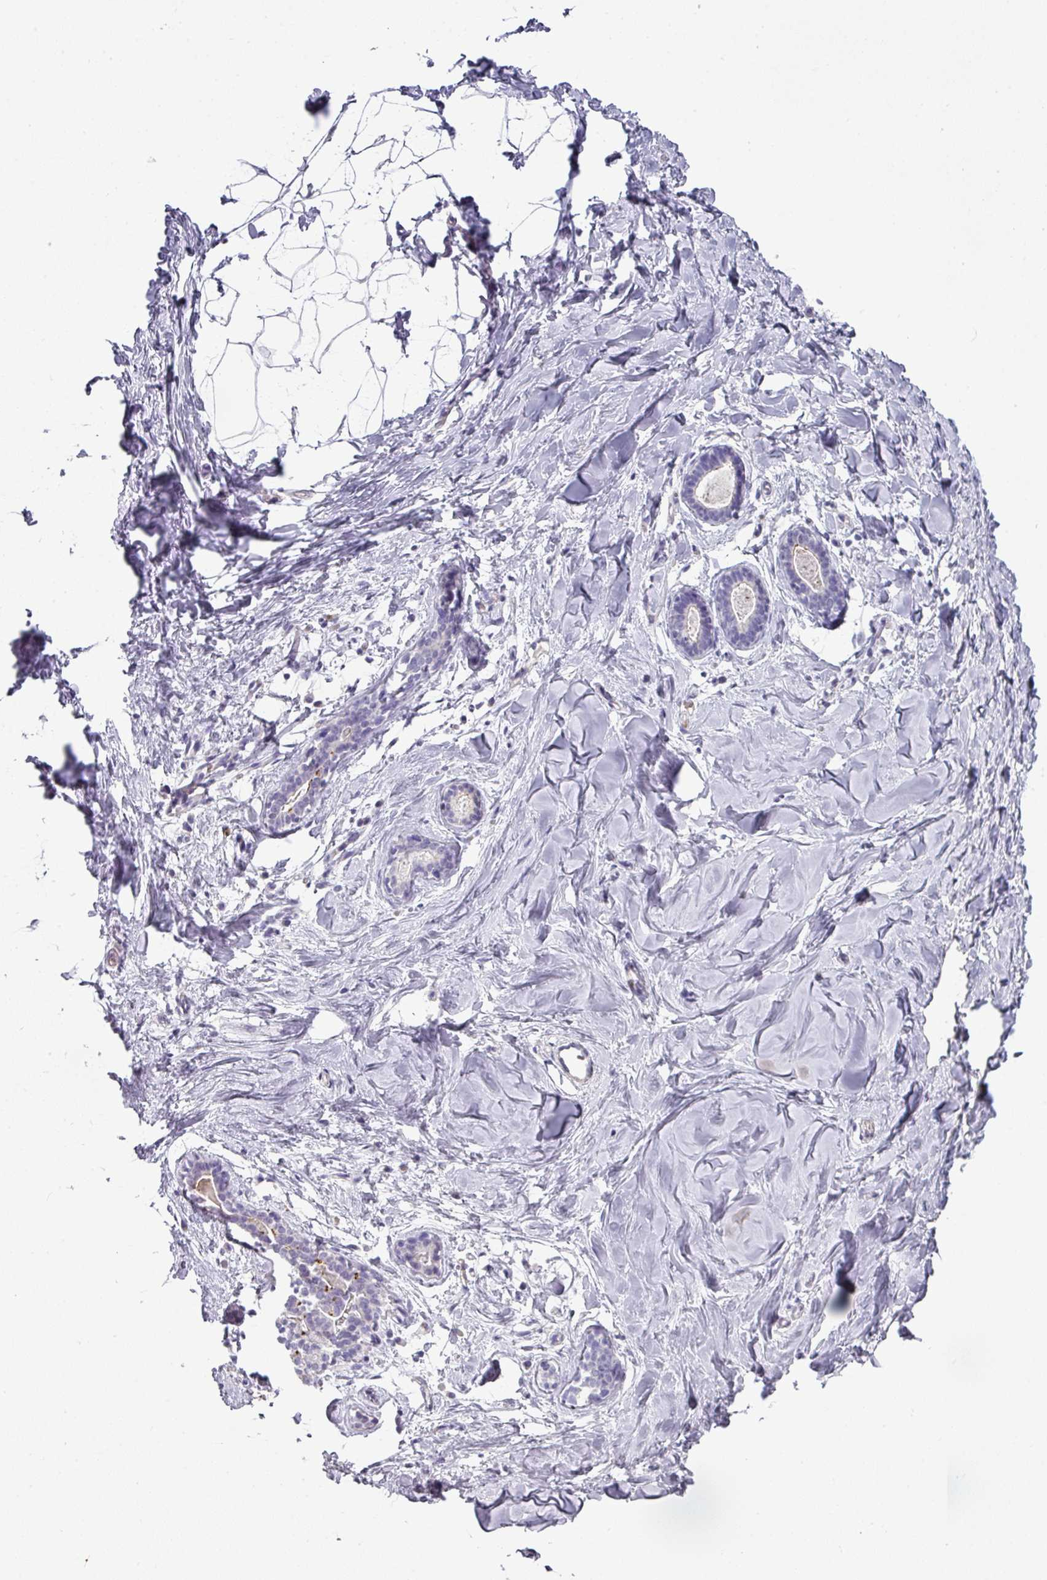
{"staining": {"intensity": "negative", "quantity": "none", "location": "none"}, "tissue": "breast", "cell_type": "Adipocytes", "image_type": "normal", "snomed": [{"axis": "morphology", "description": "Normal tissue, NOS"}, {"axis": "topography", "description": "Breast"}], "caption": "Adipocytes show no significant protein positivity in normal breast. (Stains: DAB IHC with hematoxylin counter stain, Microscopy: brightfield microscopy at high magnification).", "gene": "FGF17", "patient": {"sex": "female", "age": 23}}